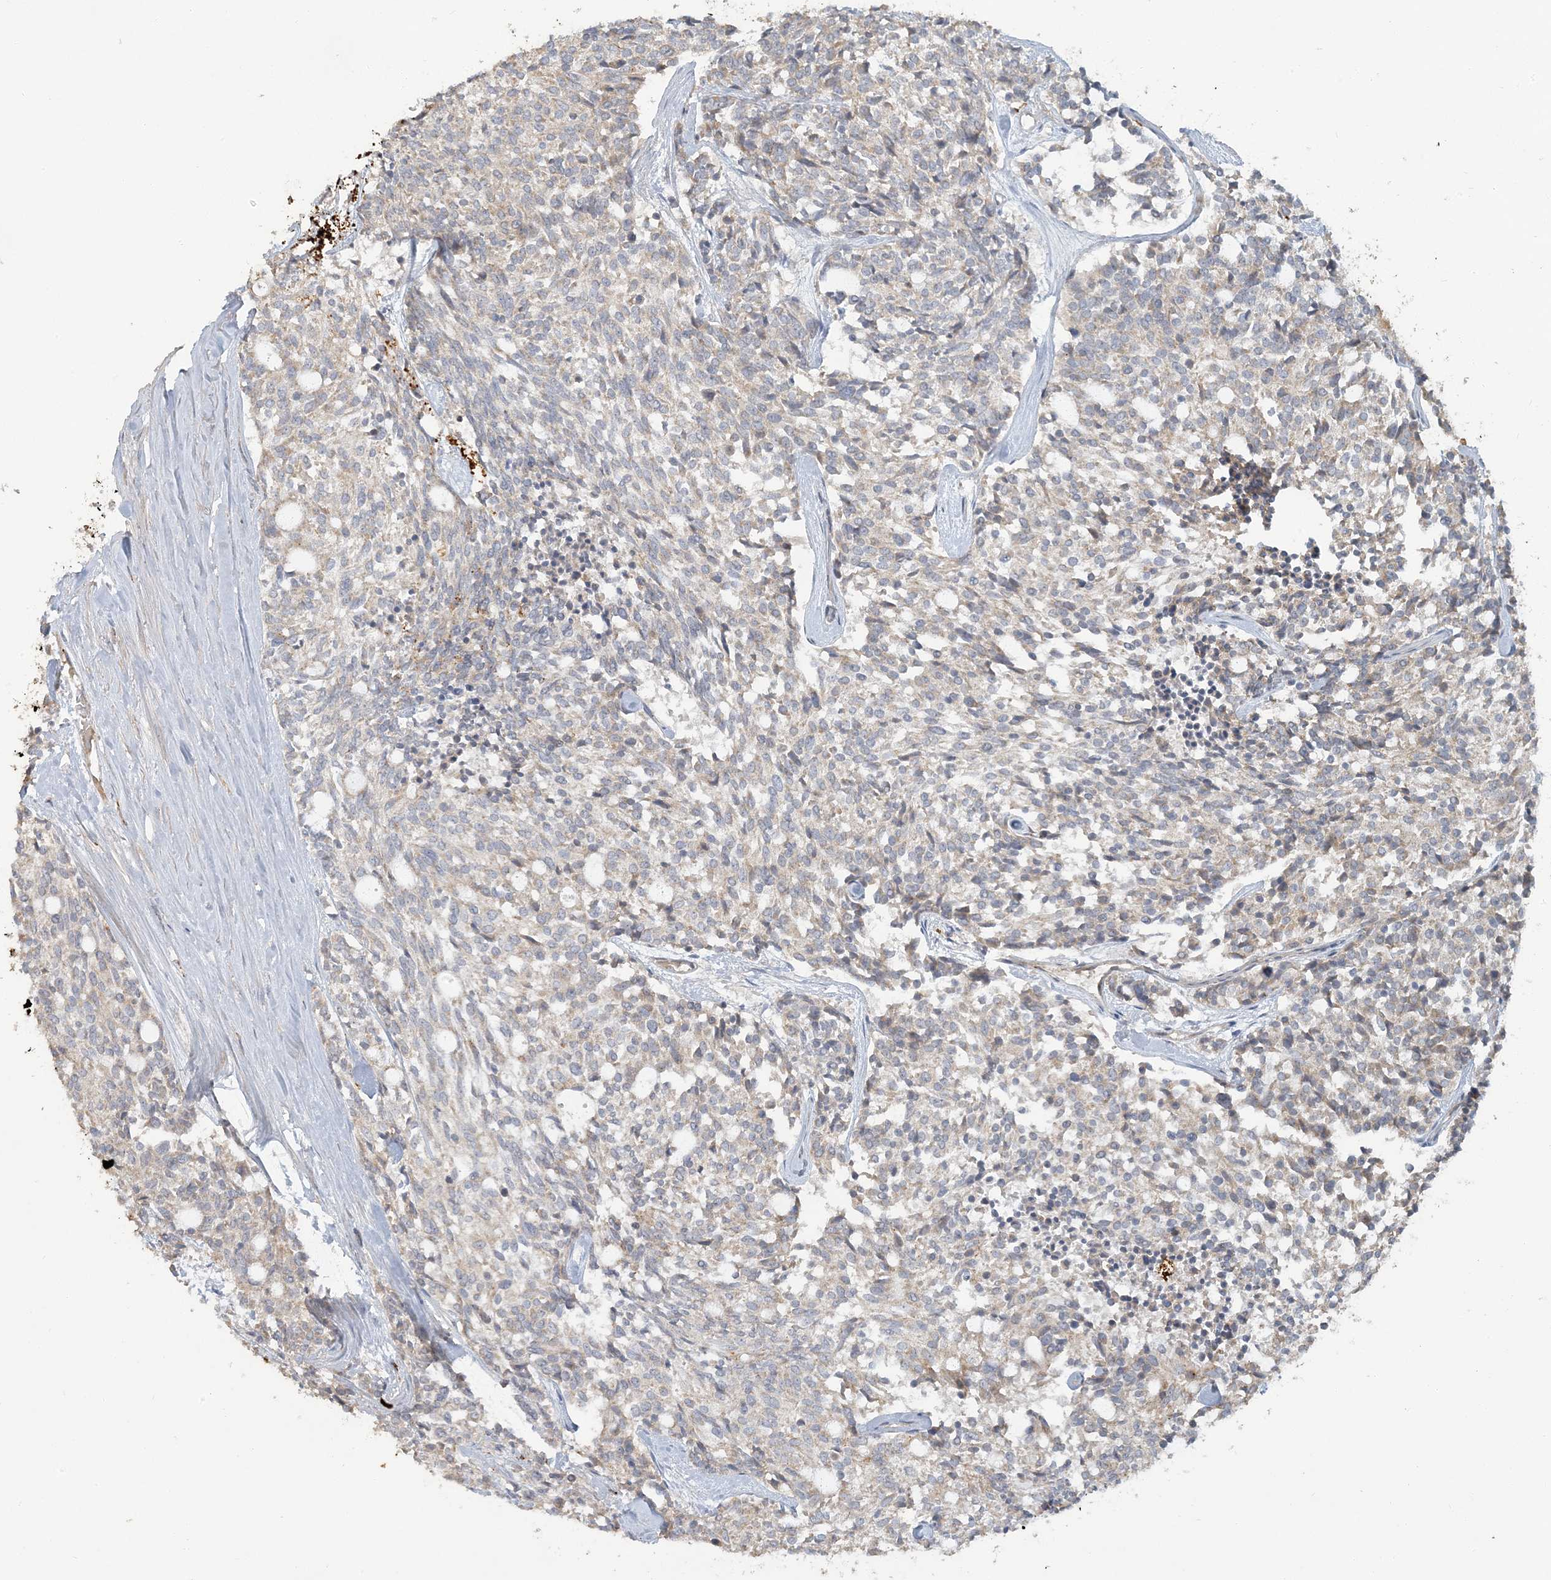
{"staining": {"intensity": "weak", "quantity": "25%-75%", "location": "cytoplasmic/membranous"}, "tissue": "carcinoid", "cell_type": "Tumor cells", "image_type": "cancer", "snomed": [{"axis": "morphology", "description": "Carcinoid, malignant, NOS"}, {"axis": "topography", "description": "Pancreas"}], "caption": "An image showing weak cytoplasmic/membranous expression in approximately 25%-75% of tumor cells in malignant carcinoid, as visualized by brown immunohistochemical staining.", "gene": "LTN1", "patient": {"sex": "female", "age": 54}}